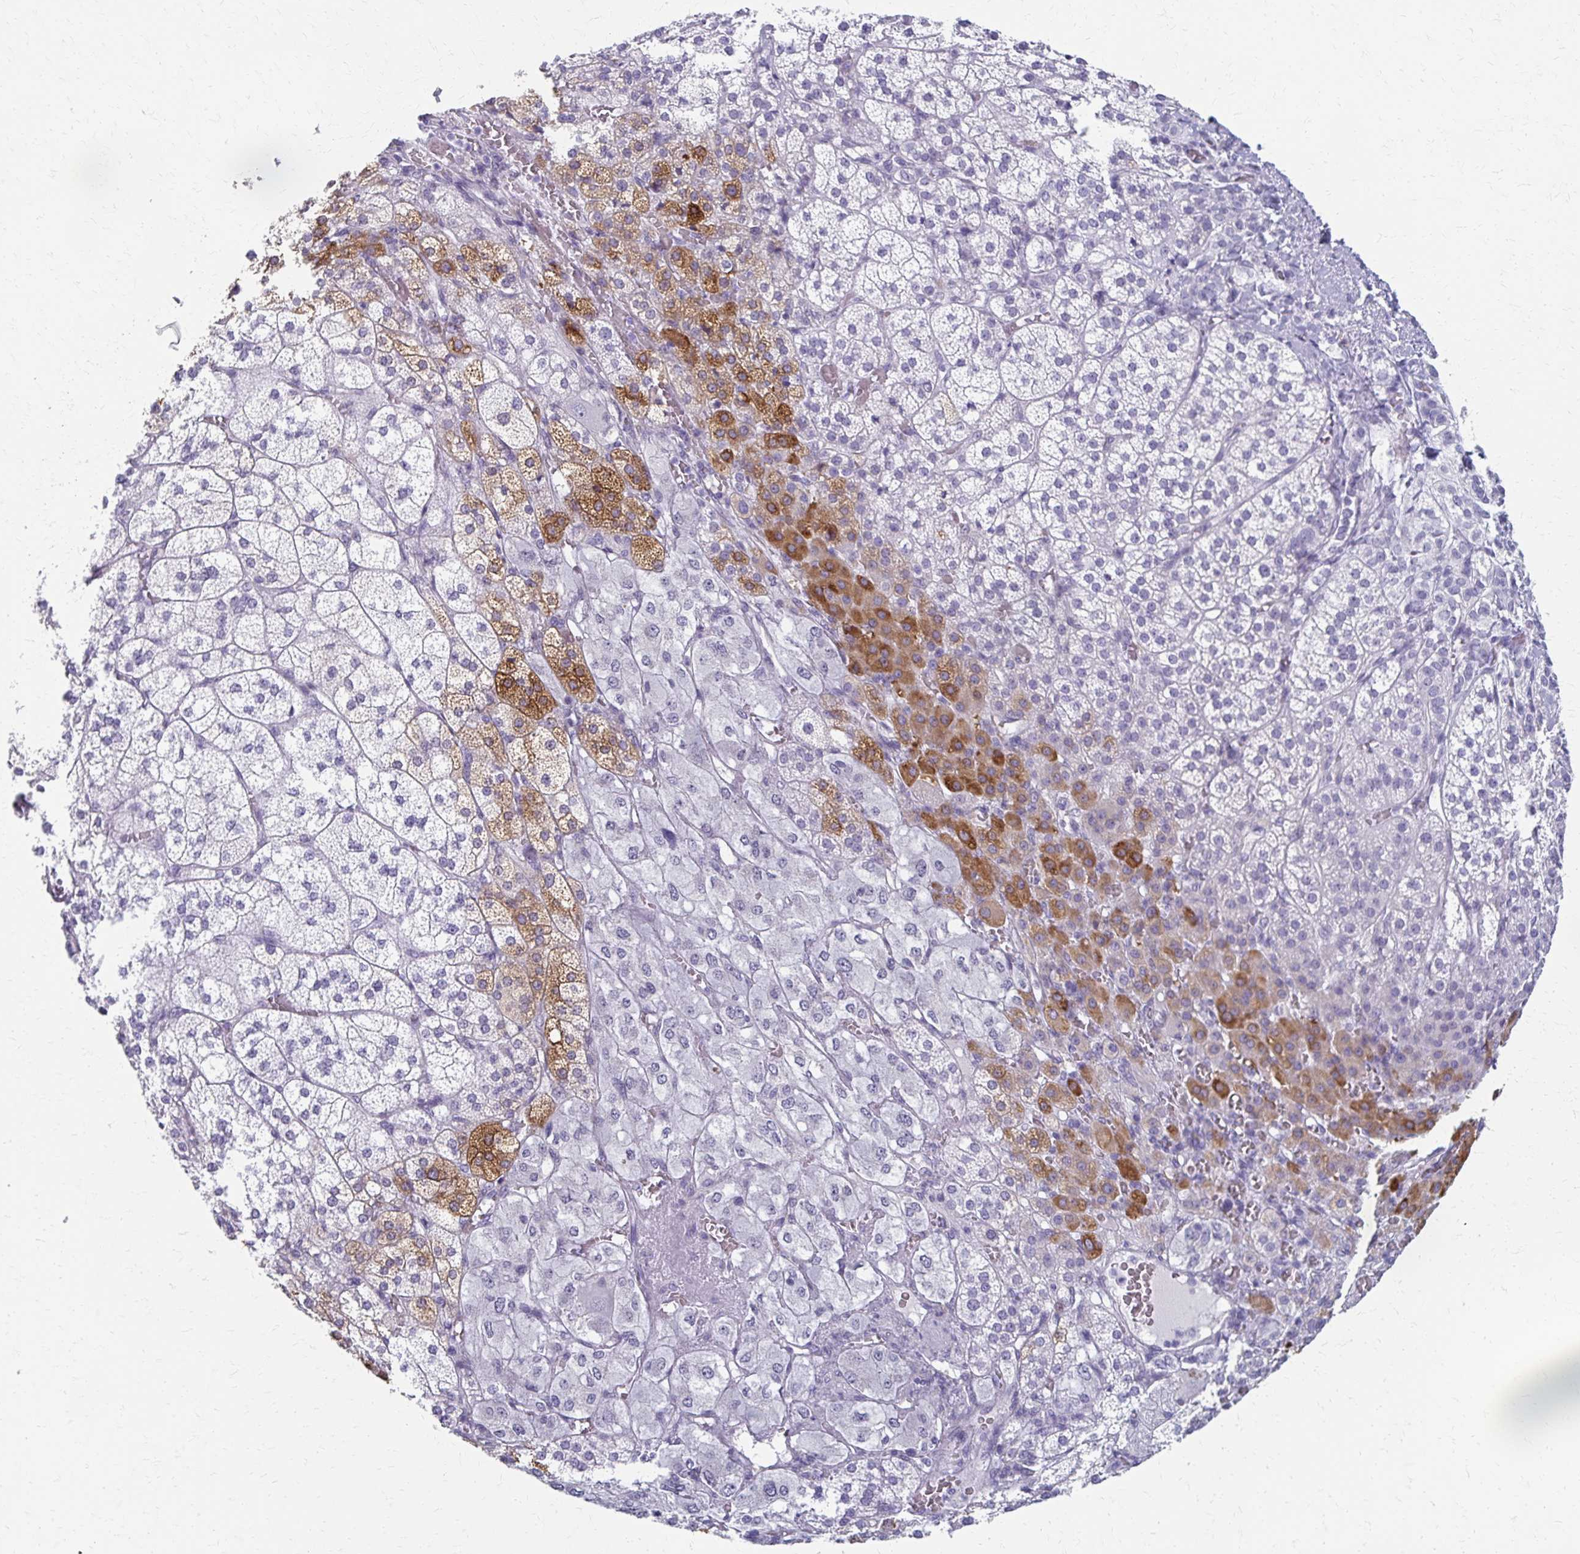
{"staining": {"intensity": "strong", "quantity": "<25%", "location": "cytoplasmic/membranous"}, "tissue": "adrenal gland", "cell_type": "Glandular cells", "image_type": "normal", "snomed": [{"axis": "morphology", "description": "Normal tissue, NOS"}, {"axis": "topography", "description": "Adrenal gland"}], "caption": "Immunohistochemical staining of unremarkable adrenal gland shows <25% levels of strong cytoplasmic/membranous protein positivity in about <25% of glandular cells.", "gene": "CYB5A", "patient": {"sex": "female", "age": 60}}